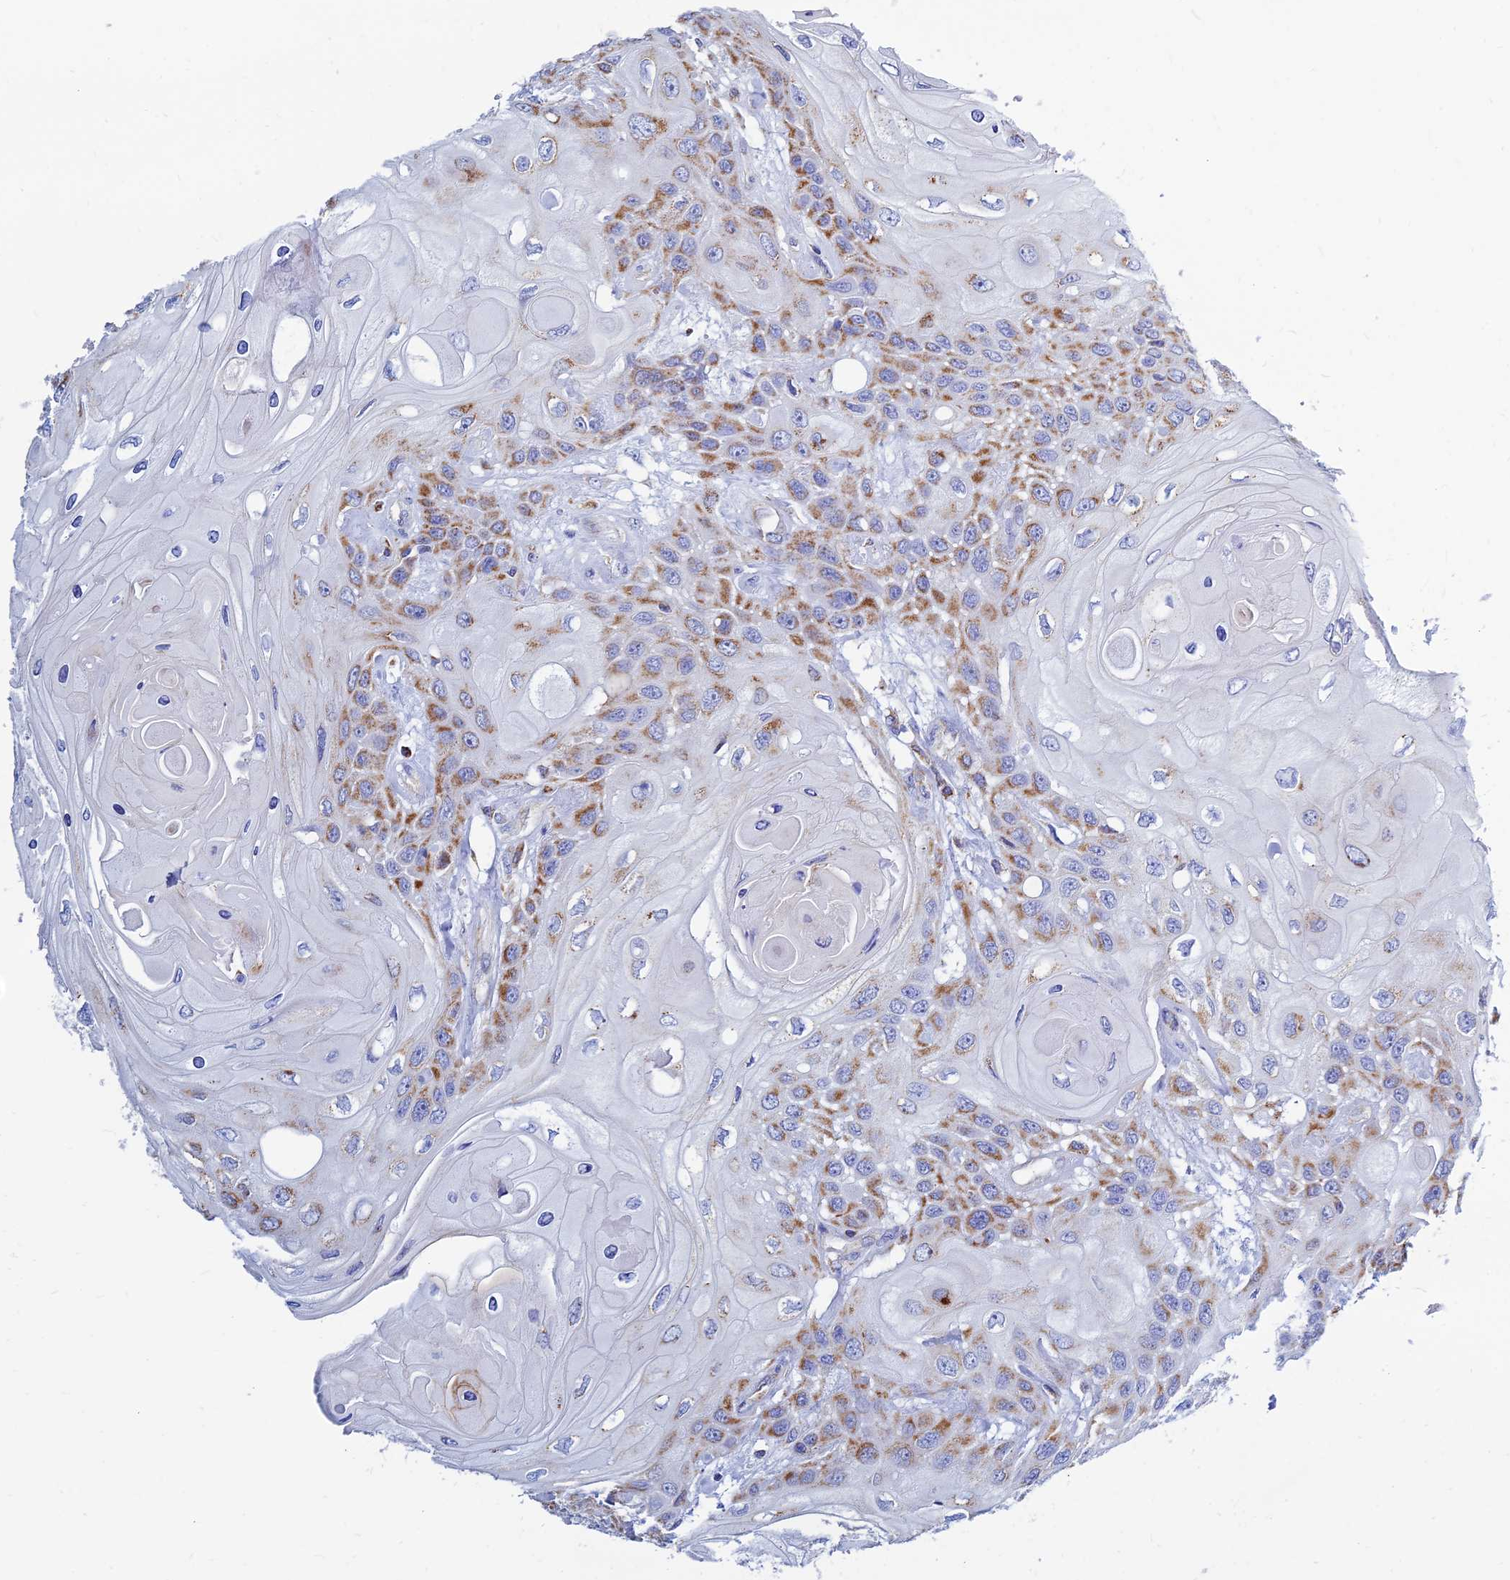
{"staining": {"intensity": "moderate", "quantity": ">75%", "location": "cytoplasmic/membranous"}, "tissue": "head and neck cancer", "cell_type": "Tumor cells", "image_type": "cancer", "snomed": [{"axis": "morphology", "description": "Squamous cell carcinoma, NOS"}, {"axis": "topography", "description": "Head-Neck"}], "caption": "IHC of head and neck squamous cell carcinoma reveals medium levels of moderate cytoplasmic/membranous expression in approximately >75% of tumor cells.", "gene": "MGST1", "patient": {"sex": "female", "age": 43}}